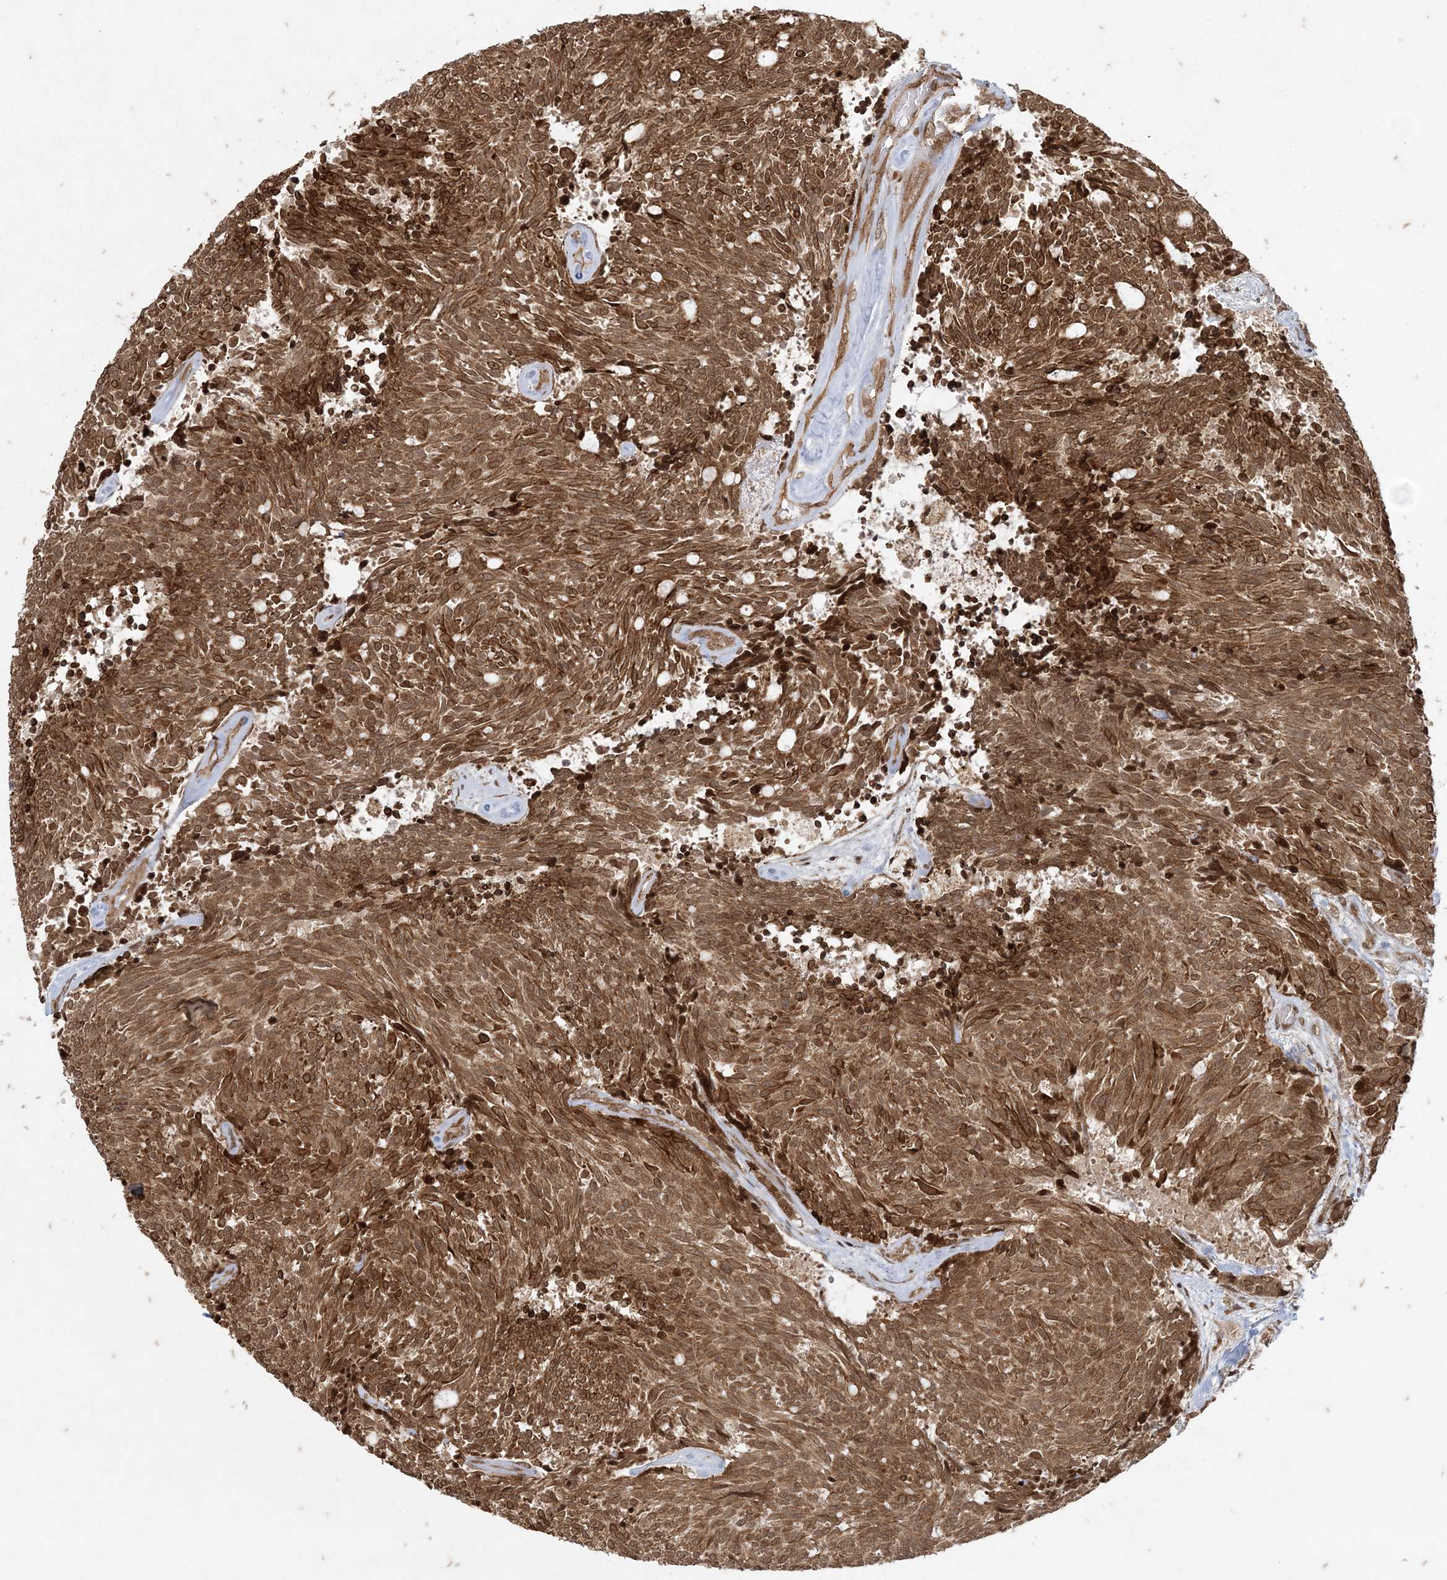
{"staining": {"intensity": "strong", "quantity": ">75%", "location": "cytoplasmic/membranous,nuclear"}, "tissue": "carcinoid", "cell_type": "Tumor cells", "image_type": "cancer", "snomed": [{"axis": "morphology", "description": "Carcinoid, malignant, NOS"}, {"axis": "topography", "description": "Pancreas"}], "caption": "Brown immunohistochemical staining in human malignant carcinoid demonstrates strong cytoplasmic/membranous and nuclear positivity in about >75% of tumor cells. The staining was performed using DAB to visualize the protein expression in brown, while the nuclei were stained in blue with hematoxylin (Magnification: 20x).", "gene": "RRAS", "patient": {"sex": "female", "age": 54}}